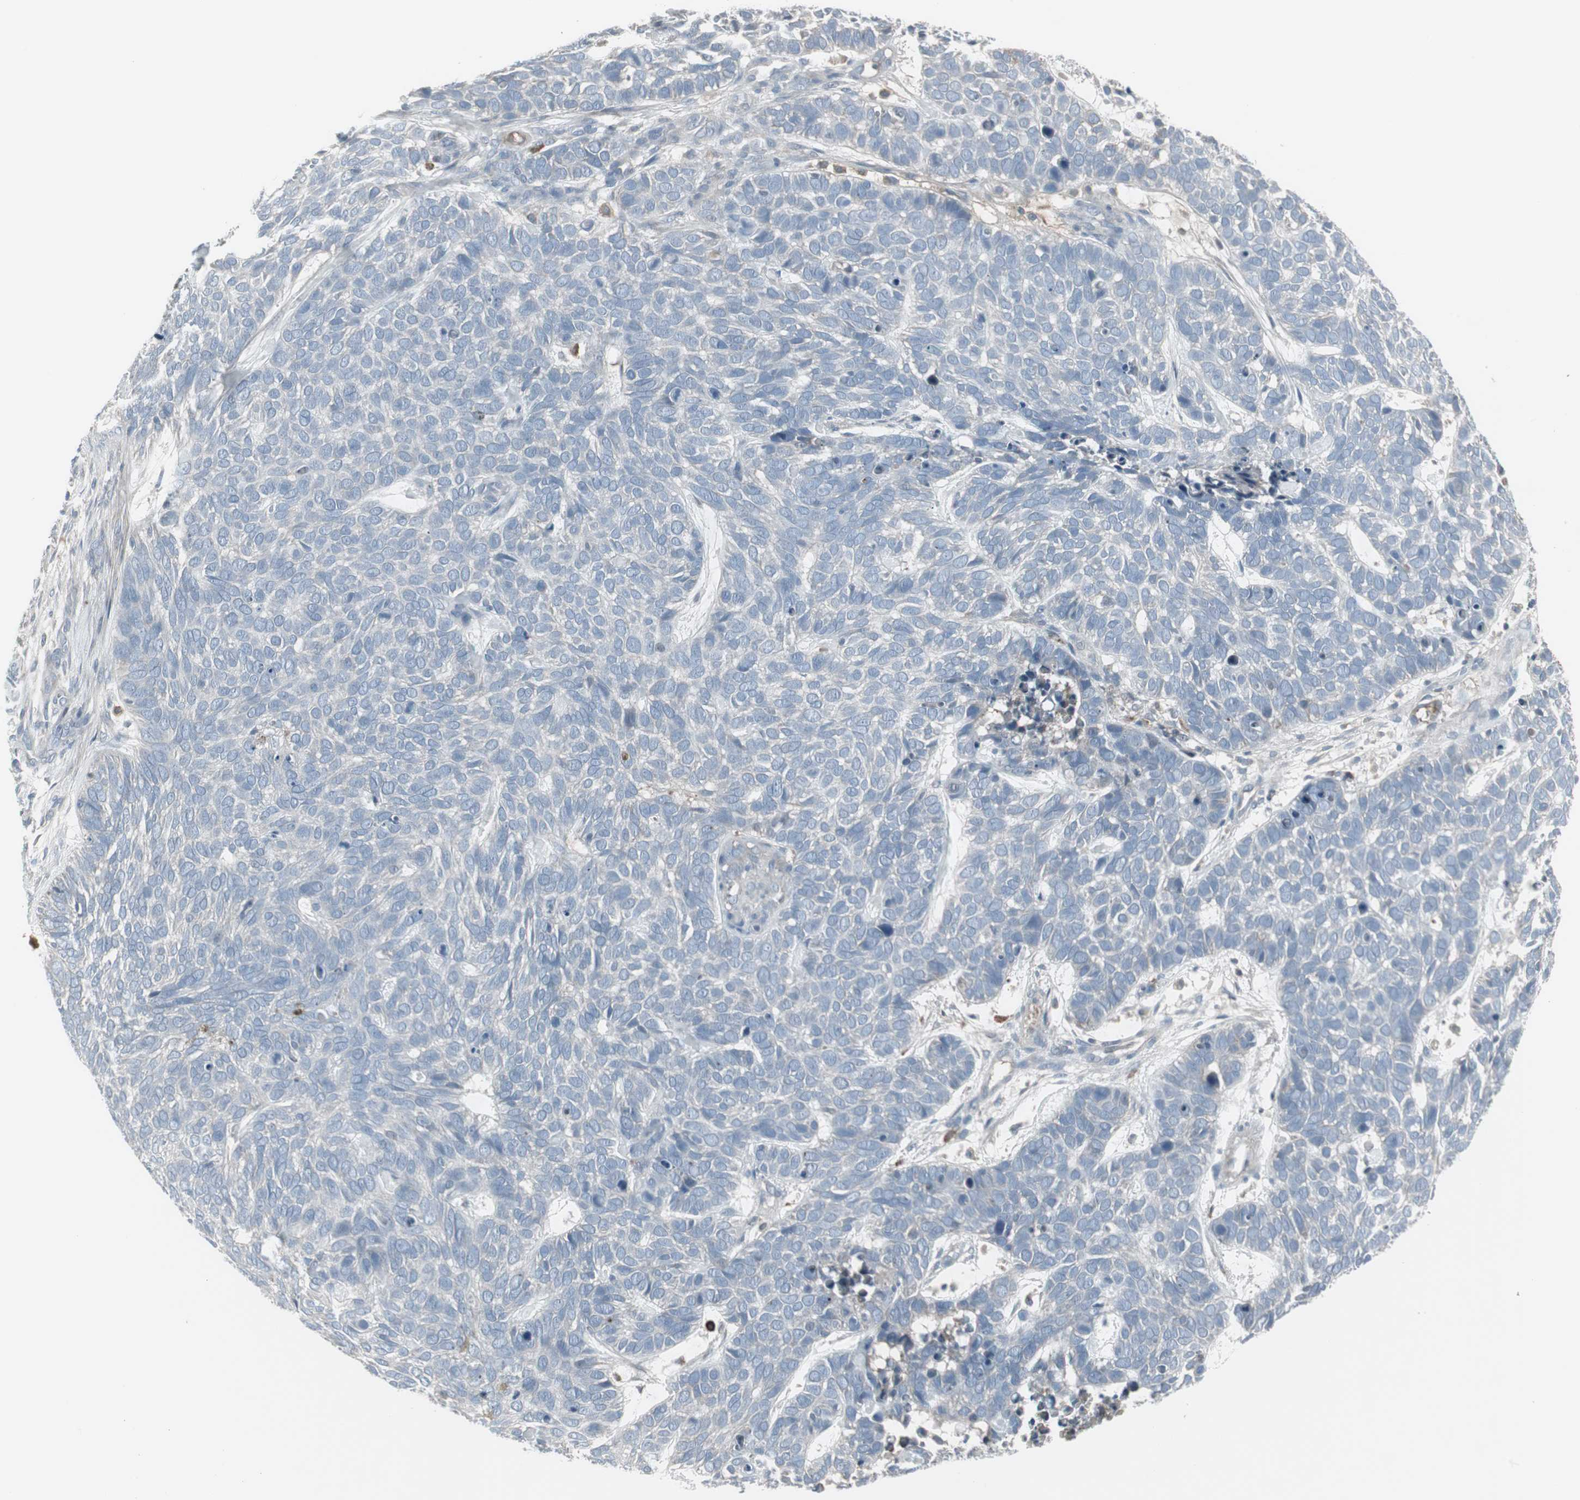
{"staining": {"intensity": "negative", "quantity": "none", "location": "none"}, "tissue": "skin cancer", "cell_type": "Tumor cells", "image_type": "cancer", "snomed": [{"axis": "morphology", "description": "Basal cell carcinoma"}, {"axis": "topography", "description": "Skin"}], "caption": "Immunohistochemical staining of human skin basal cell carcinoma demonstrates no significant staining in tumor cells.", "gene": "ZSCAN32", "patient": {"sex": "male", "age": 87}}